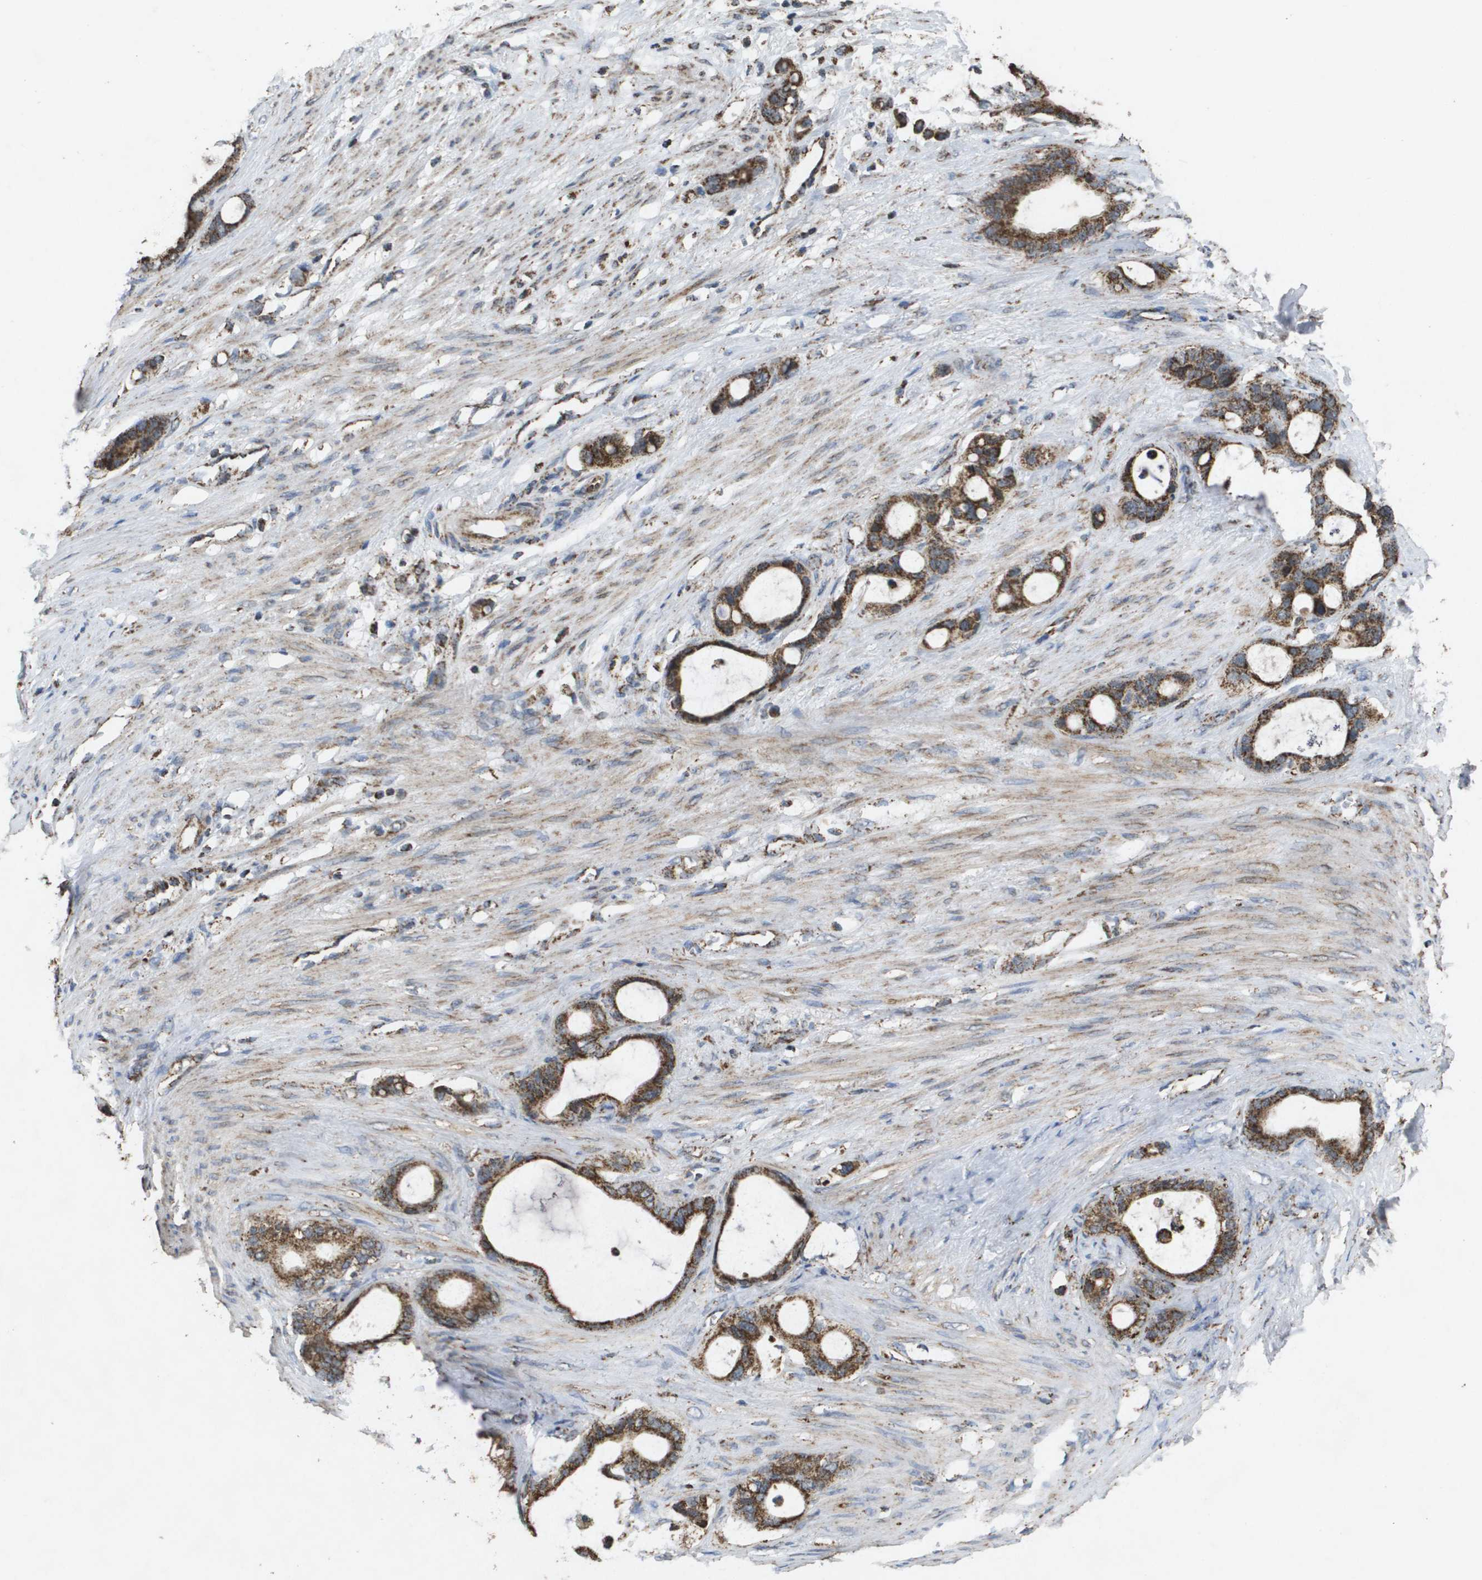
{"staining": {"intensity": "moderate", "quantity": ">75%", "location": "cytoplasmic/membranous"}, "tissue": "stomach cancer", "cell_type": "Tumor cells", "image_type": "cancer", "snomed": [{"axis": "morphology", "description": "Adenocarcinoma, NOS"}, {"axis": "topography", "description": "Stomach"}], "caption": "Immunohistochemistry of stomach cancer (adenocarcinoma) exhibits medium levels of moderate cytoplasmic/membranous staining in approximately >75% of tumor cells.", "gene": "HSPE1", "patient": {"sex": "female", "age": 75}}